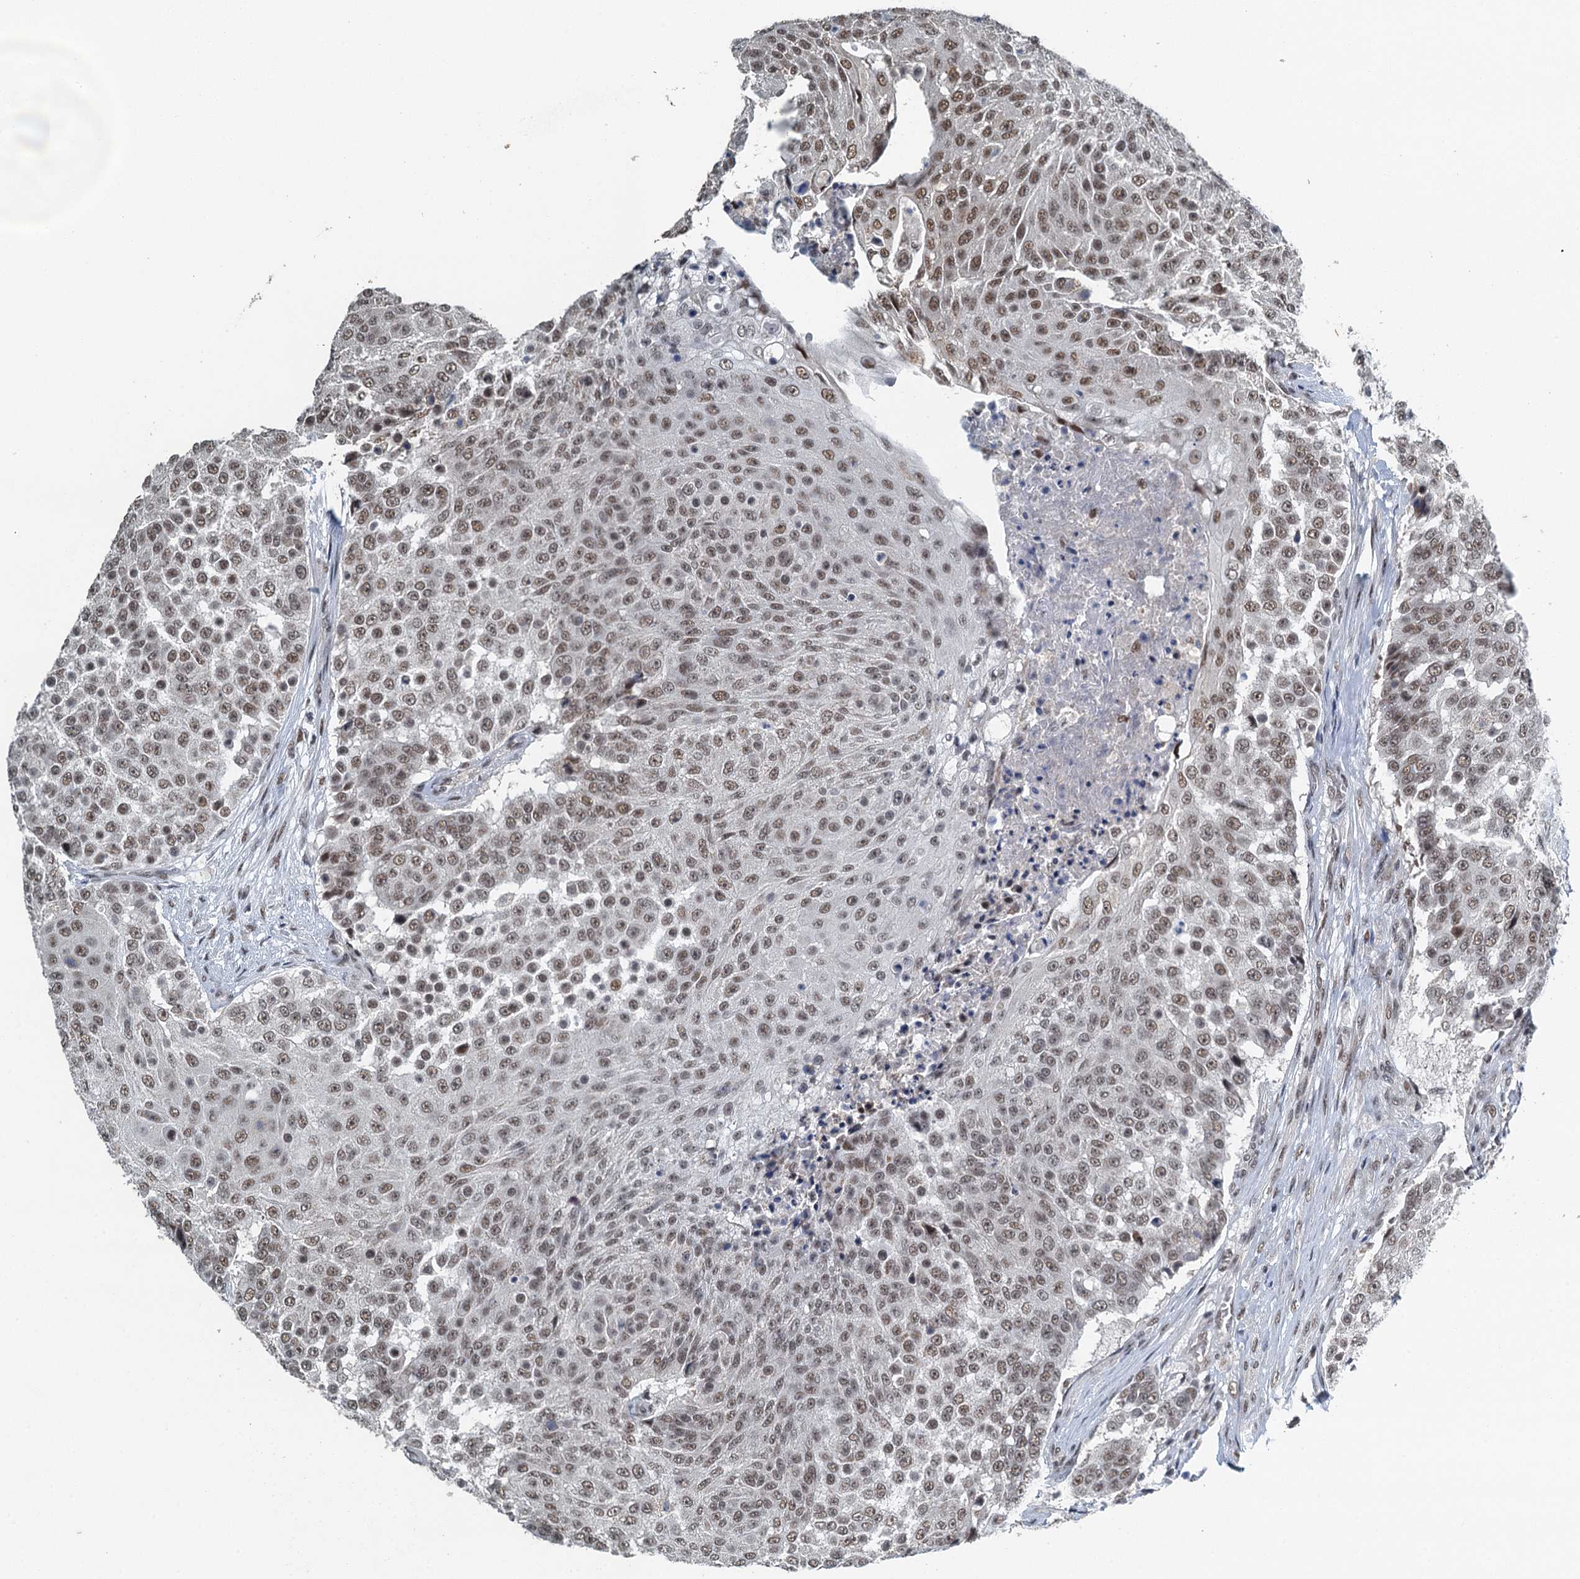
{"staining": {"intensity": "moderate", "quantity": ">75%", "location": "nuclear"}, "tissue": "urothelial cancer", "cell_type": "Tumor cells", "image_type": "cancer", "snomed": [{"axis": "morphology", "description": "Urothelial carcinoma, High grade"}, {"axis": "topography", "description": "Urinary bladder"}], "caption": "Urothelial cancer was stained to show a protein in brown. There is medium levels of moderate nuclear positivity in approximately >75% of tumor cells.", "gene": "MTA3", "patient": {"sex": "female", "age": 63}}